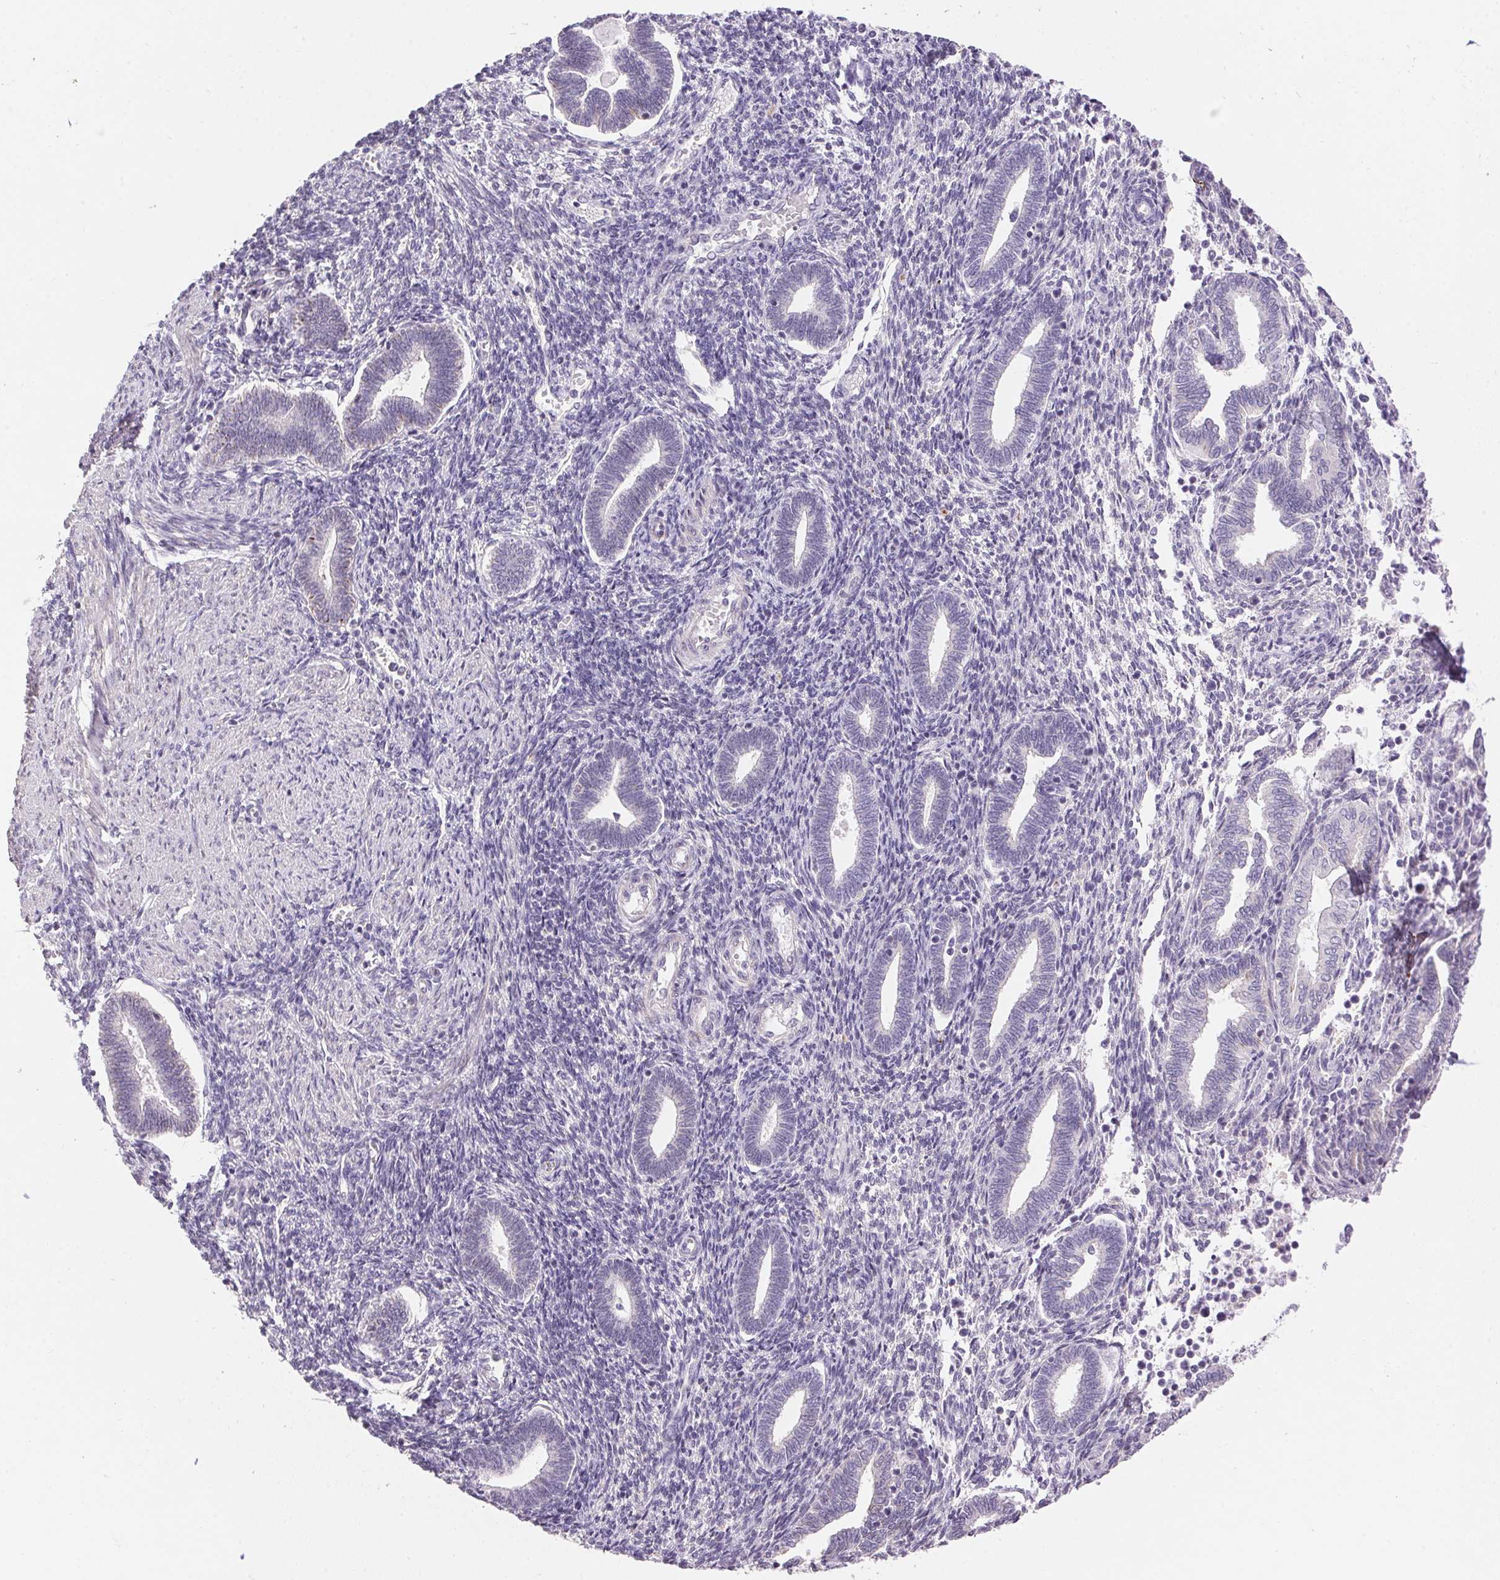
{"staining": {"intensity": "negative", "quantity": "none", "location": "none"}, "tissue": "endometrium", "cell_type": "Cells in endometrial stroma", "image_type": "normal", "snomed": [{"axis": "morphology", "description": "Normal tissue, NOS"}, {"axis": "topography", "description": "Endometrium"}], "caption": "Unremarkable endometrium was stained to show a protein in brown. There is no significant expression in cells in endometrial stroma. (IHC, brightfield microscopy, high magnification).", "gene": "GYG2", "patient": {"sex": "female", "age": 42}}